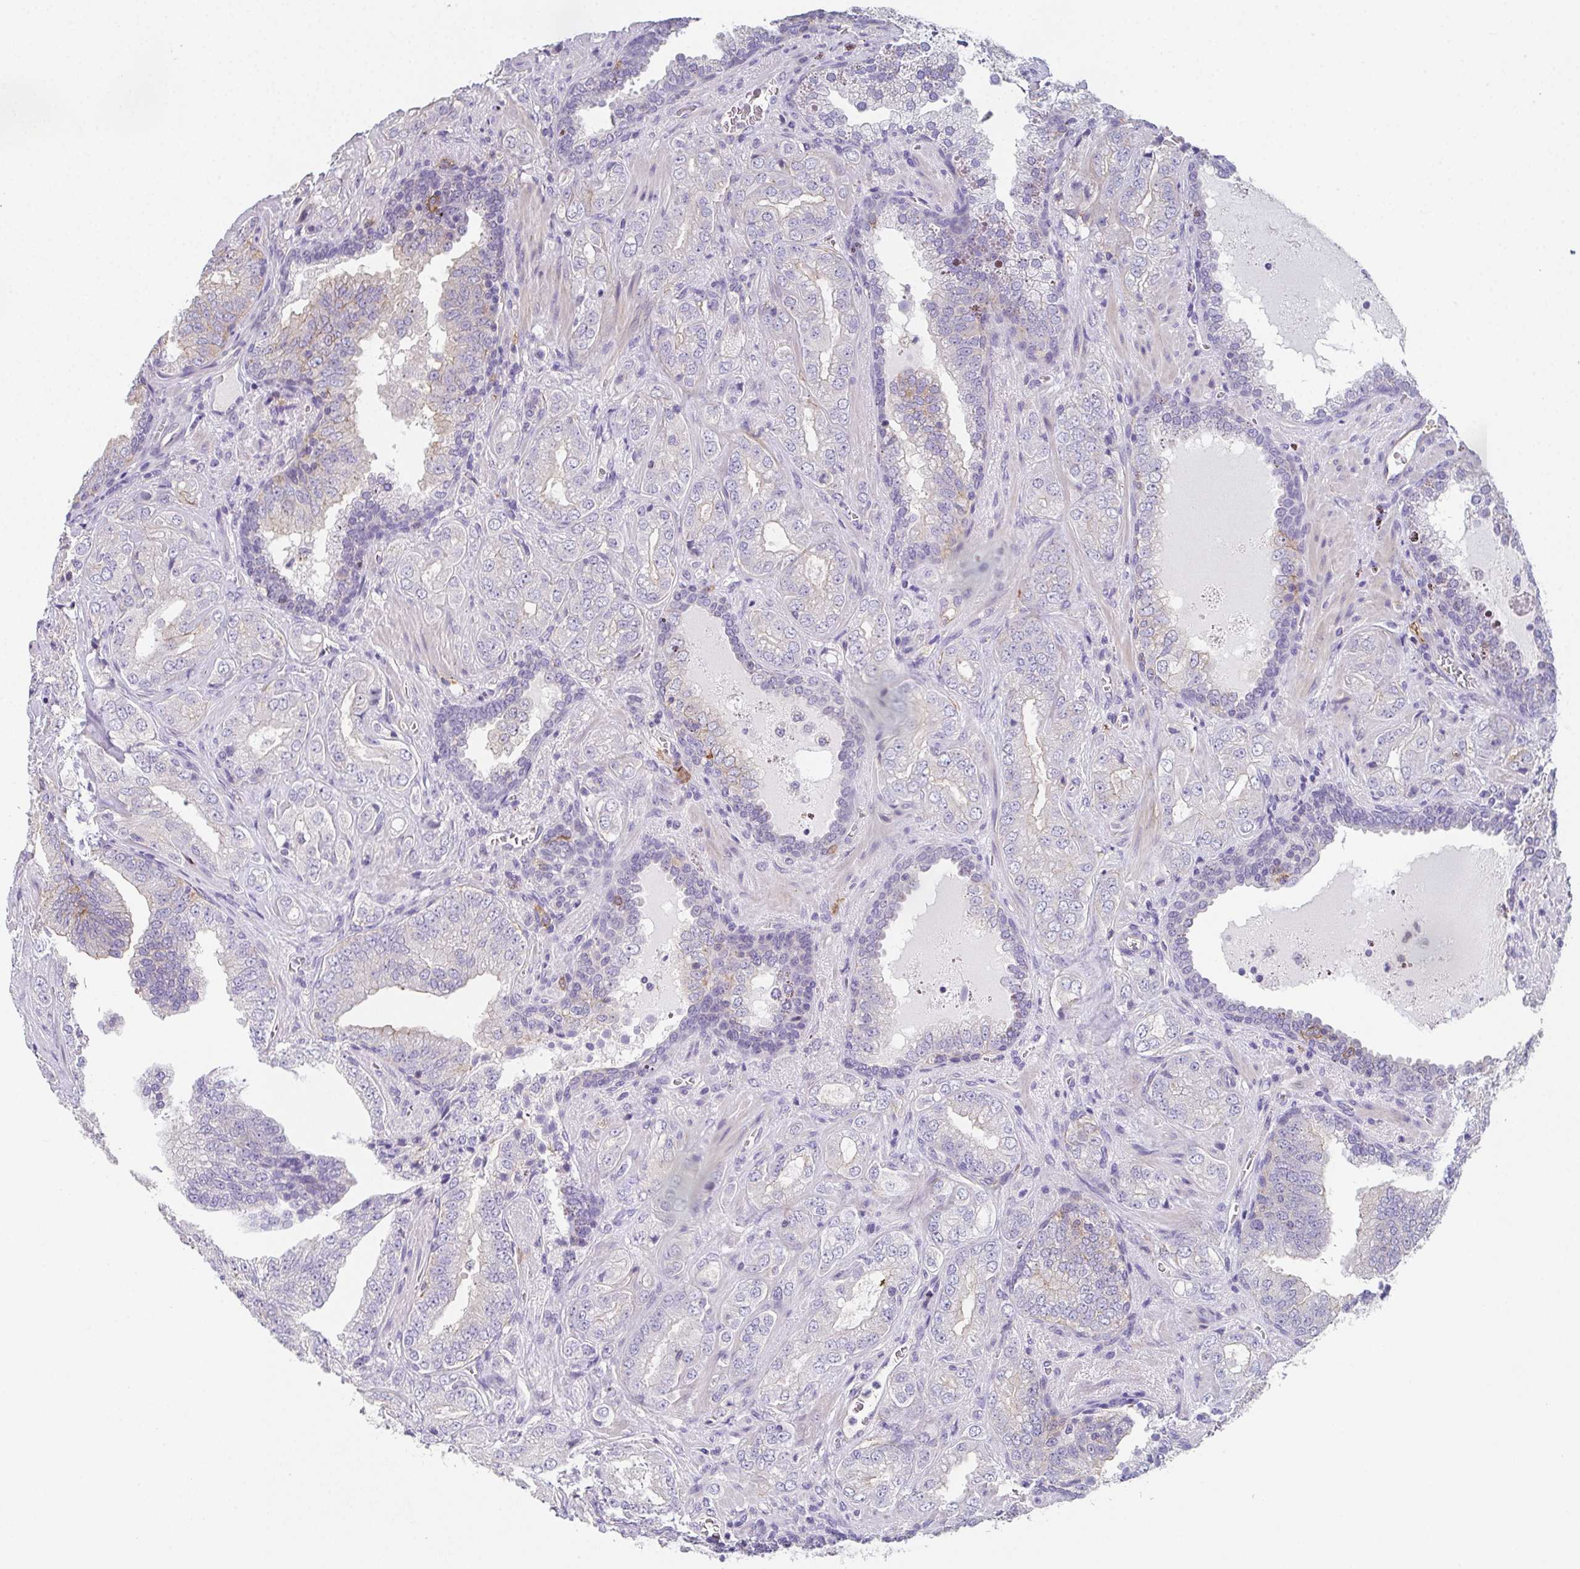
{"staining": {"intensity": "negative", "quantity": "none", "location": "none"}, "tissue": "prostate cancer", "cell_type": "Tumor cells", "image_type": "cancer", "snomed": [{"axis": "morphology", "description": "Adenocarcinoma, High grade"}, {"axis": "topography", "description": "Prostate"}], "caption": "This histopathology image is of prostate cancer (high-grade adenocarcinoma) stained with immunohistochemistry (IHC) to label a protein in brown with the nuclei are counter-stained blue. There is no positivity in tumor cells.", "gene": "DBN1", "patient": {"sex": "male", "age": 67}}